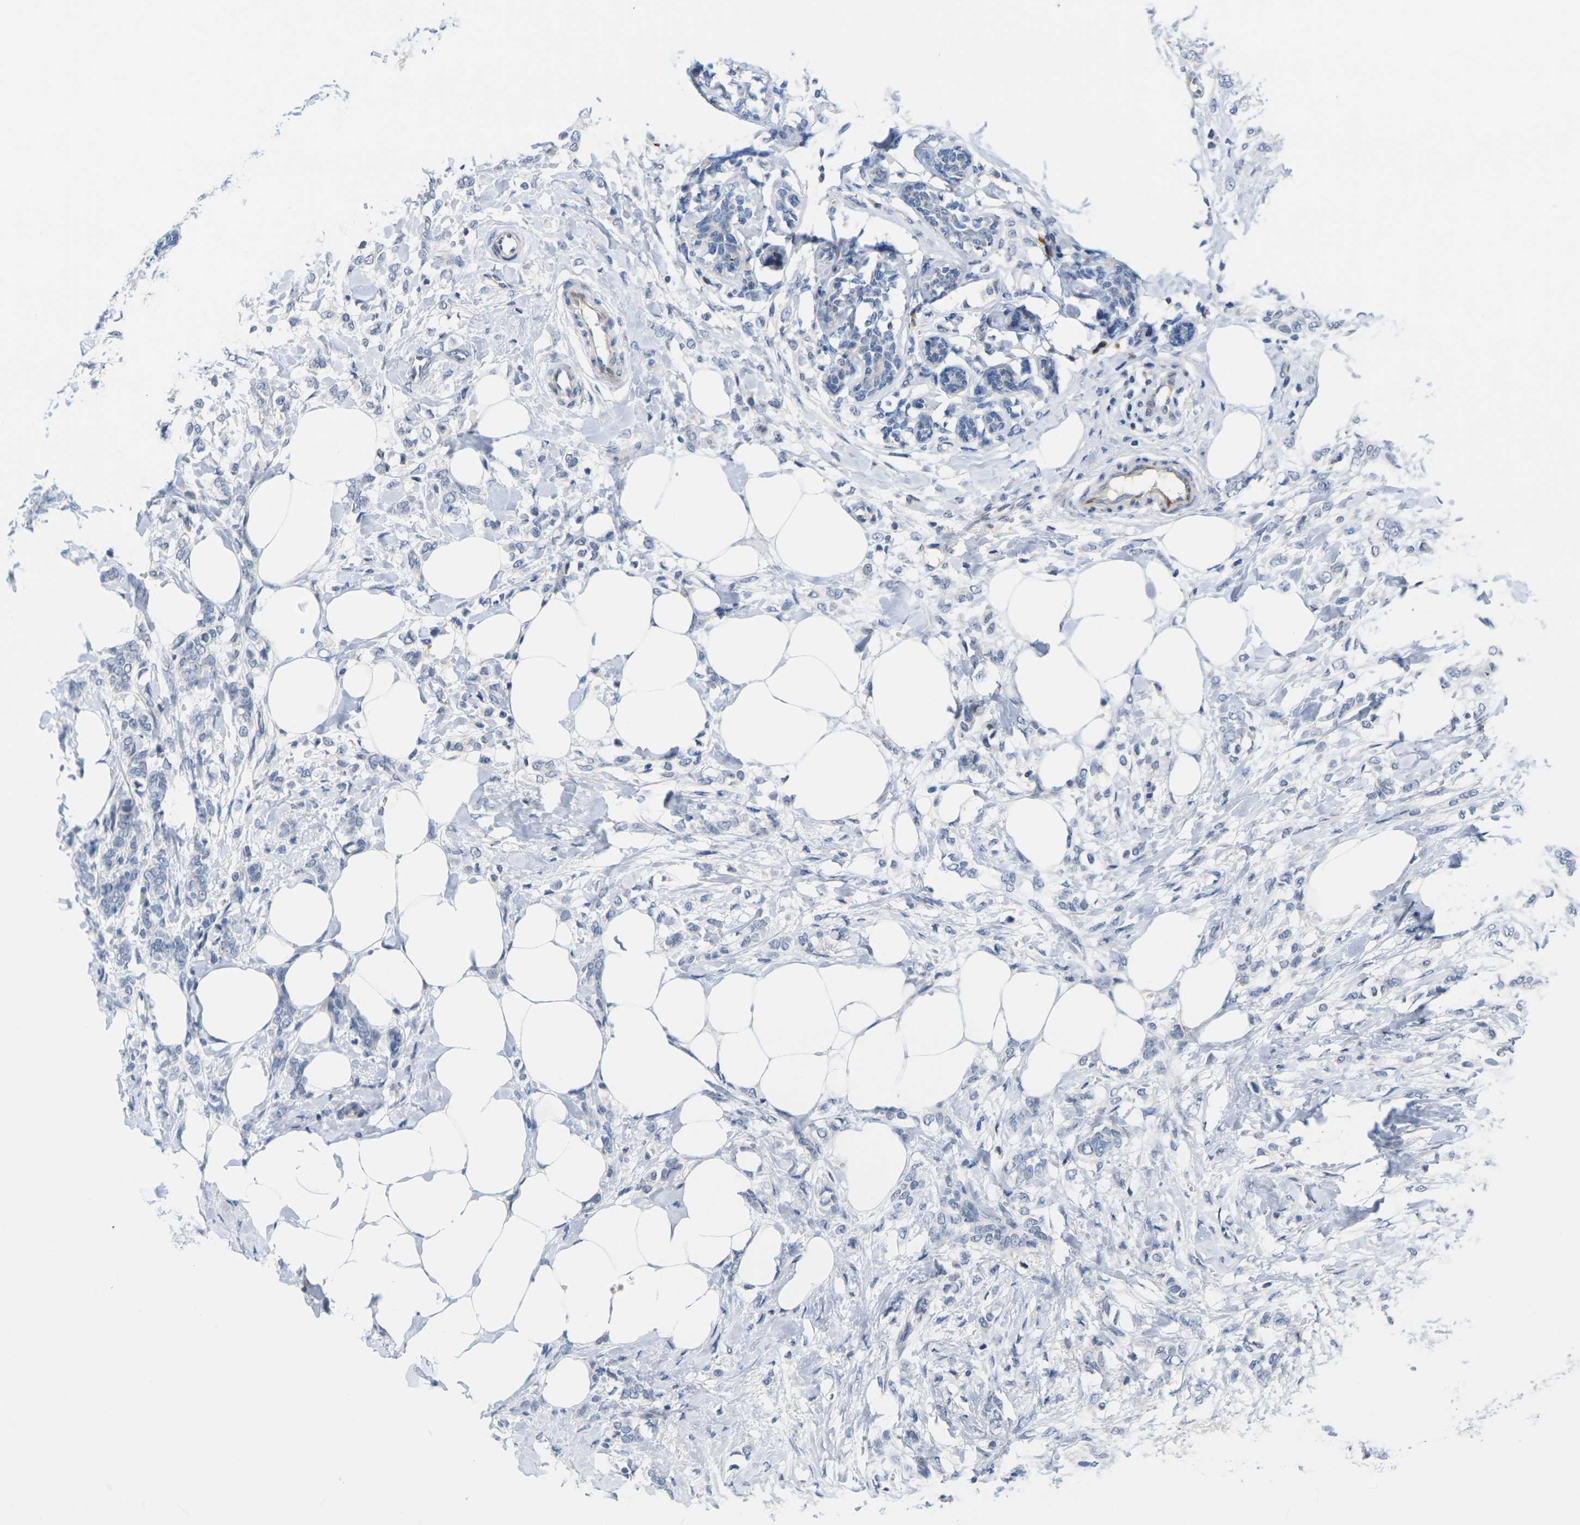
{"staining": {"intensity": "negative", "quantity": "none", "location": "none"}, "tissue": "breast cancer", "cell_type": "Tumor cells", "image_type": "cancer", "snomed": [{"axis": "morphology", "description": "Lobular carcinoma, in situ"}, {"axis": "morphology", "description": "Lobular carcinoma"}, {"axis": "topography", "description": "Breast"}], "caption": "This is an IHC image of human breast lobular carcinoma in situ. There is no staining in tumor cells.", "gene": "OTOF", "patient": {"sex": "female", "age": 41}}